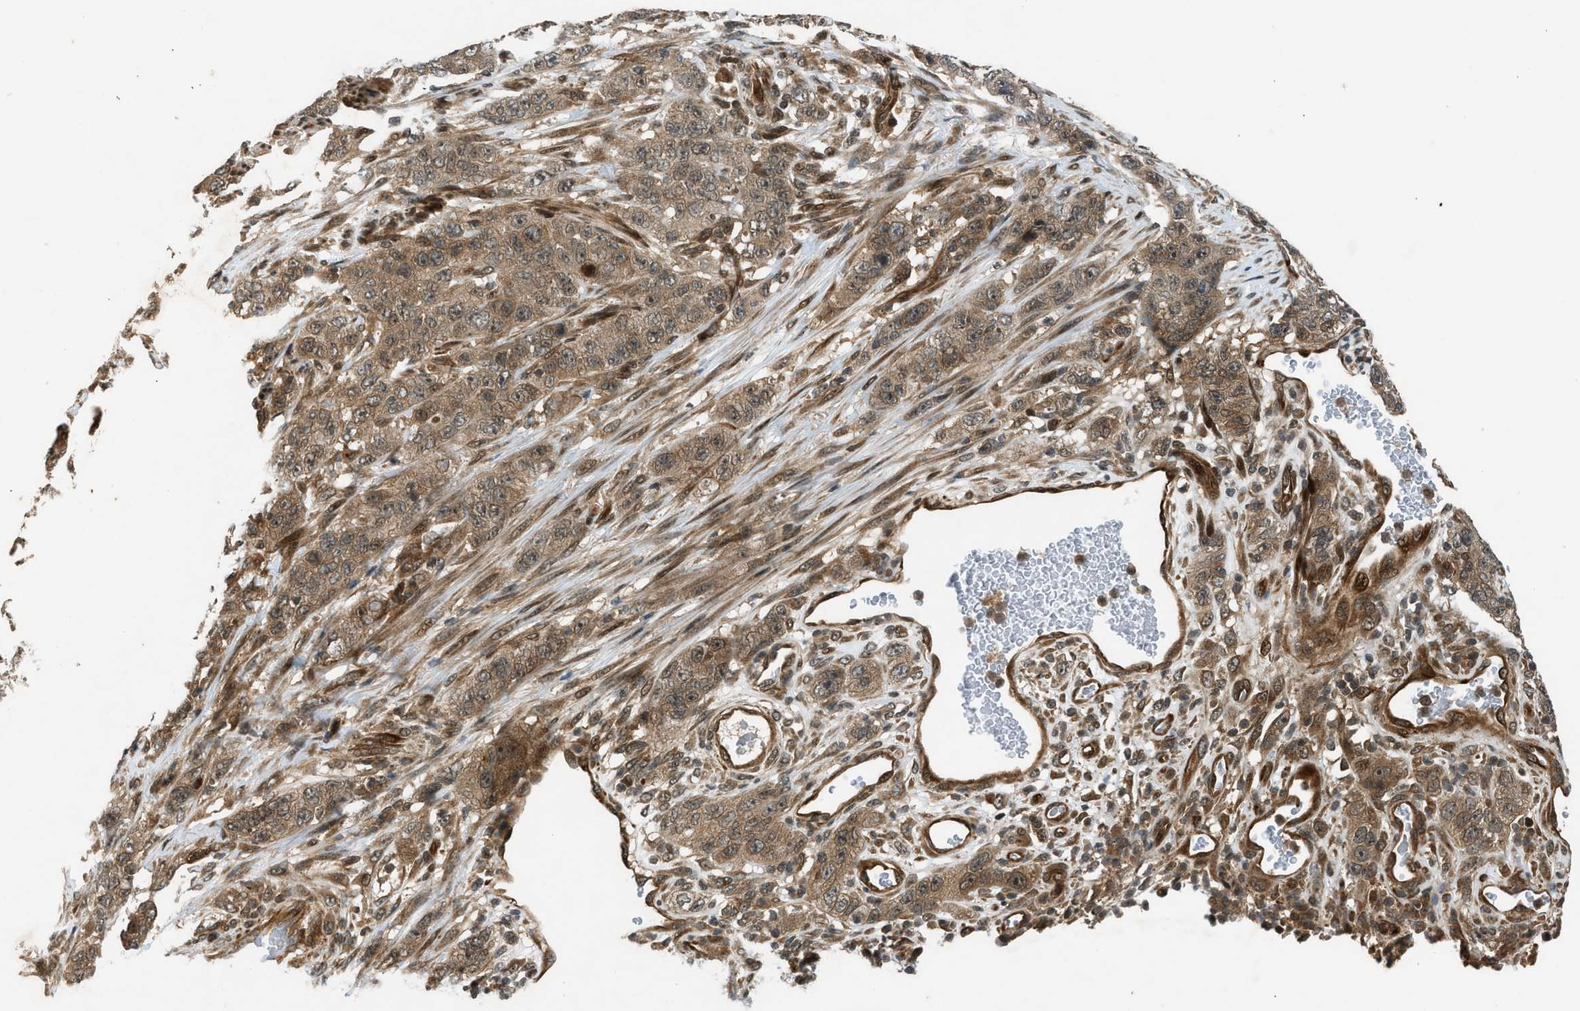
{"staining": {"intensity": "moderate", "quantity": ">75%", "location": "cytoplasmic/membranous"}, "tissue": "stomach cancer", "cell_type": "Tumor cells", "image_type": "cancer", "snomed": [{"axis": "morphology", "description": "Adenocarcinoma, NOS"}, {"axis": "topography", "description": "Stomach"}], "caption": "Protein analysis of stomach cancer (adenocarcinoma) tissue reveals moderate cytoplasmic/membranous positivity in about >75% of tumor cells. (Brightfield microscopy of DAB IHC at high magnification).", "gene": "TXNL1", "patient": {"sex": "male", "age": 48}}